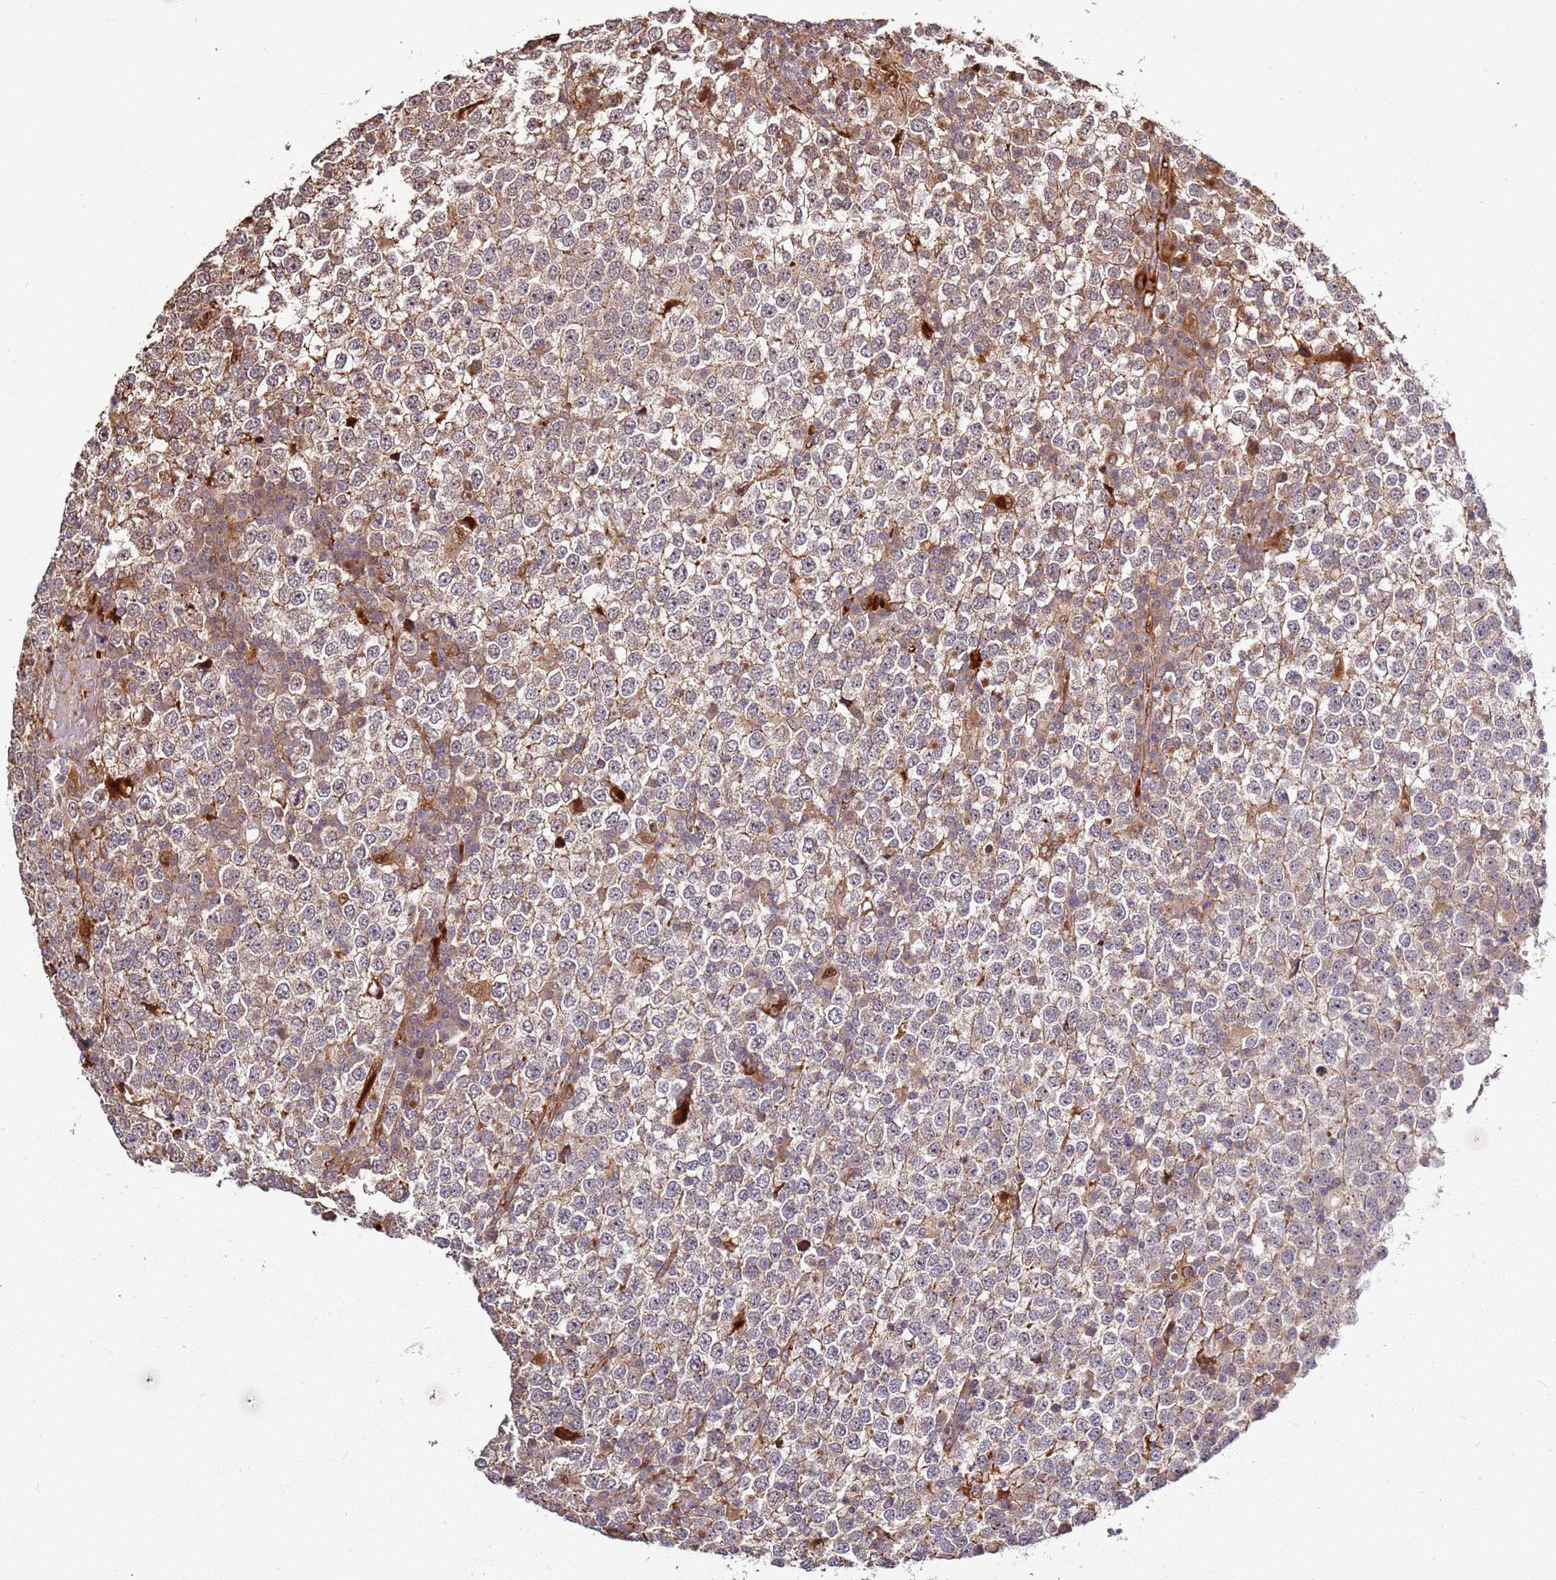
{"staining": {"intensity": "weak", "quantity": "25%-75%", "location": "cytoplasmic/membranous"}, "tissue": "testis cancer", "cell_type": "Tumor cells", "image_type": "cancer", "snomed": [{"axis": "morphology", "description": "Seminoma, NOS"}, {"axis": "topography", "description": "Testis"}], "caption": "The immunohistochemical stain shows weak cytoplasmic/membranous positivity in tumor cells of seminoma (testis) tissue. (Brightfield microscopy of DAB IHC at high magnification).", "gene": "RHBDL1", "patient": {"sex": "male", "age": 65}}